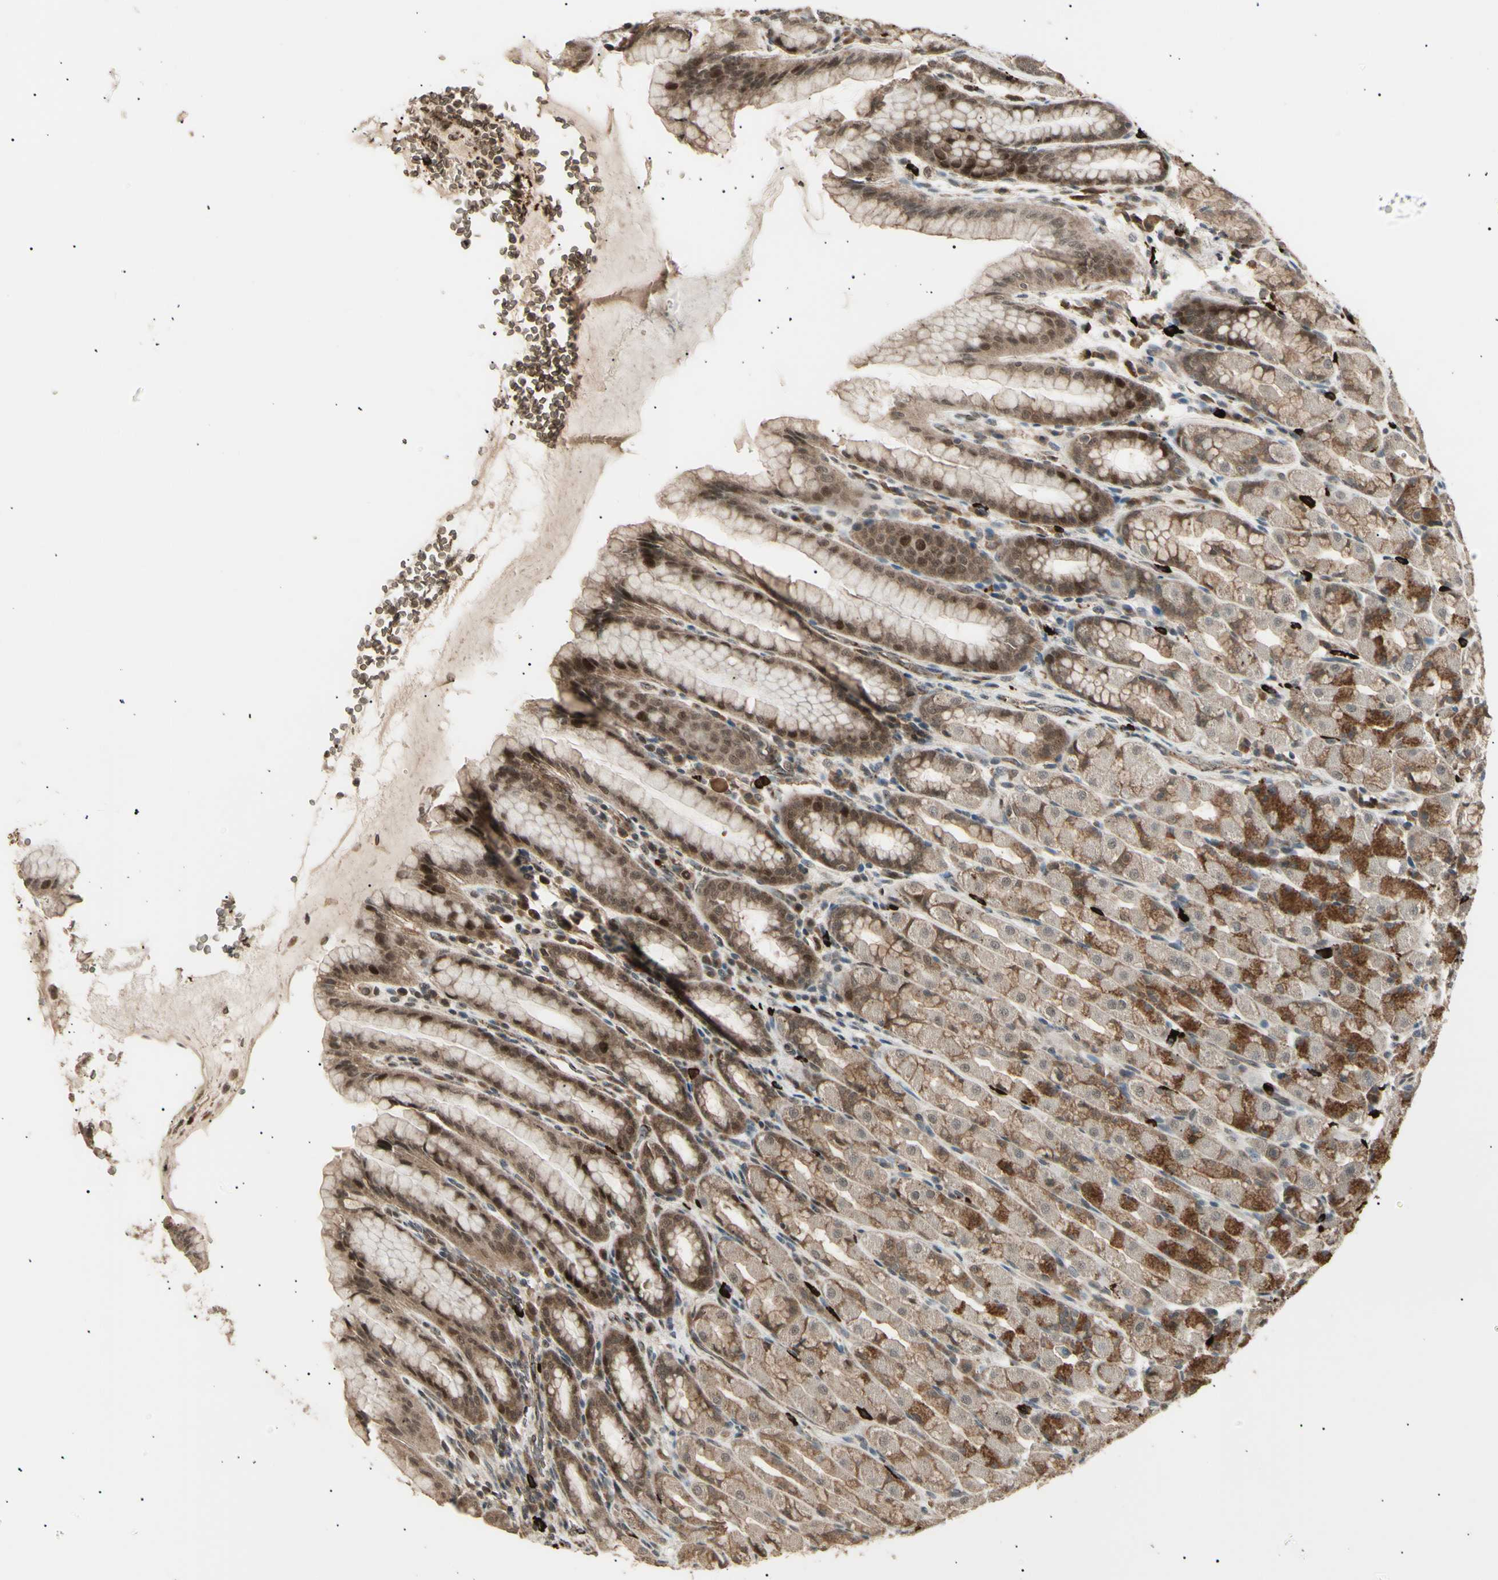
{"staining": {"intensity": "moderate", "quantity": ">75%", "location": "cytoplasmic/membranous,nuclear"}, "tissue": "stomach", "cell_type": "Glandular cells", "image_type": "normal", "snomed": [{"axis": "morphology", "description": "Normal tissue, NOS"}, {"axis": "topography", "description": "Stomach, upper"}], "caption": "Normal stomach displays moderate cytoplasmic/membranous,nuclear staining in about >75% of glandular cells, visualized by immunohistochemistry. Ihc stains the protein of interest in brown and the nuclei are stained blue.", "gene": "NUAK2", "patient": {"sex": "male", "age": 68}}